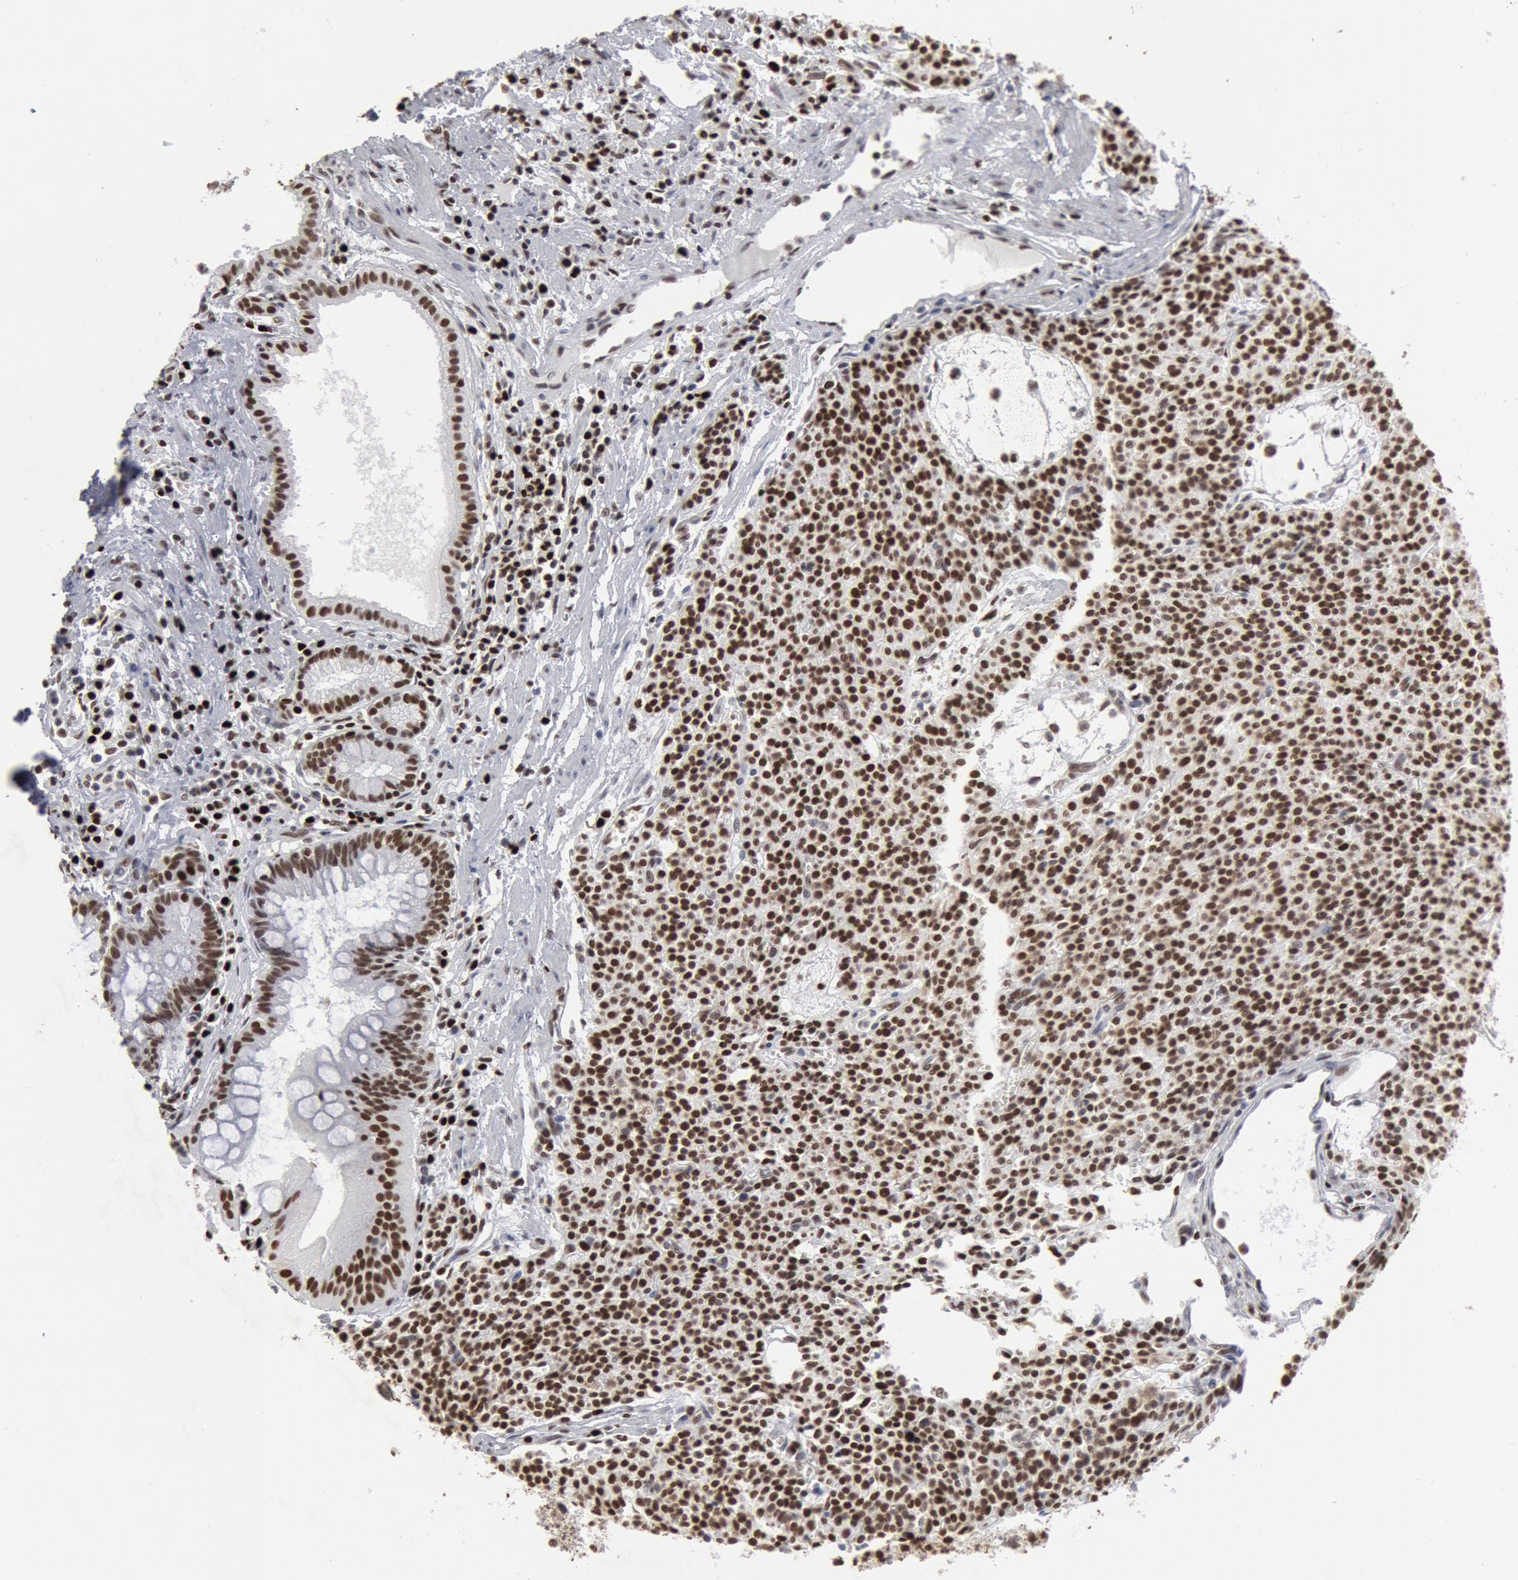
{"staining": {"intensity": "strong", "quantity": ">75%", "location": "nuclear"}, "tissue": "carcinoid", "cell_type": "Tumor cells", "image_type": "cancer", "snomed": [{"axis": "morphology", "description": "Carcinoid, malignant, NOS"}, {"axis": "topography", "description": "Stomach"}], "caption": "Immunohistochemical staining of malignant carcinoid exhibits strong nuclear protein staining in about >75% of tumor cells. (Brightfield microscopy of DAB IHC at high magnification).", "gene": "SUB1", "patient": {"sex": "female", "age": 76}}